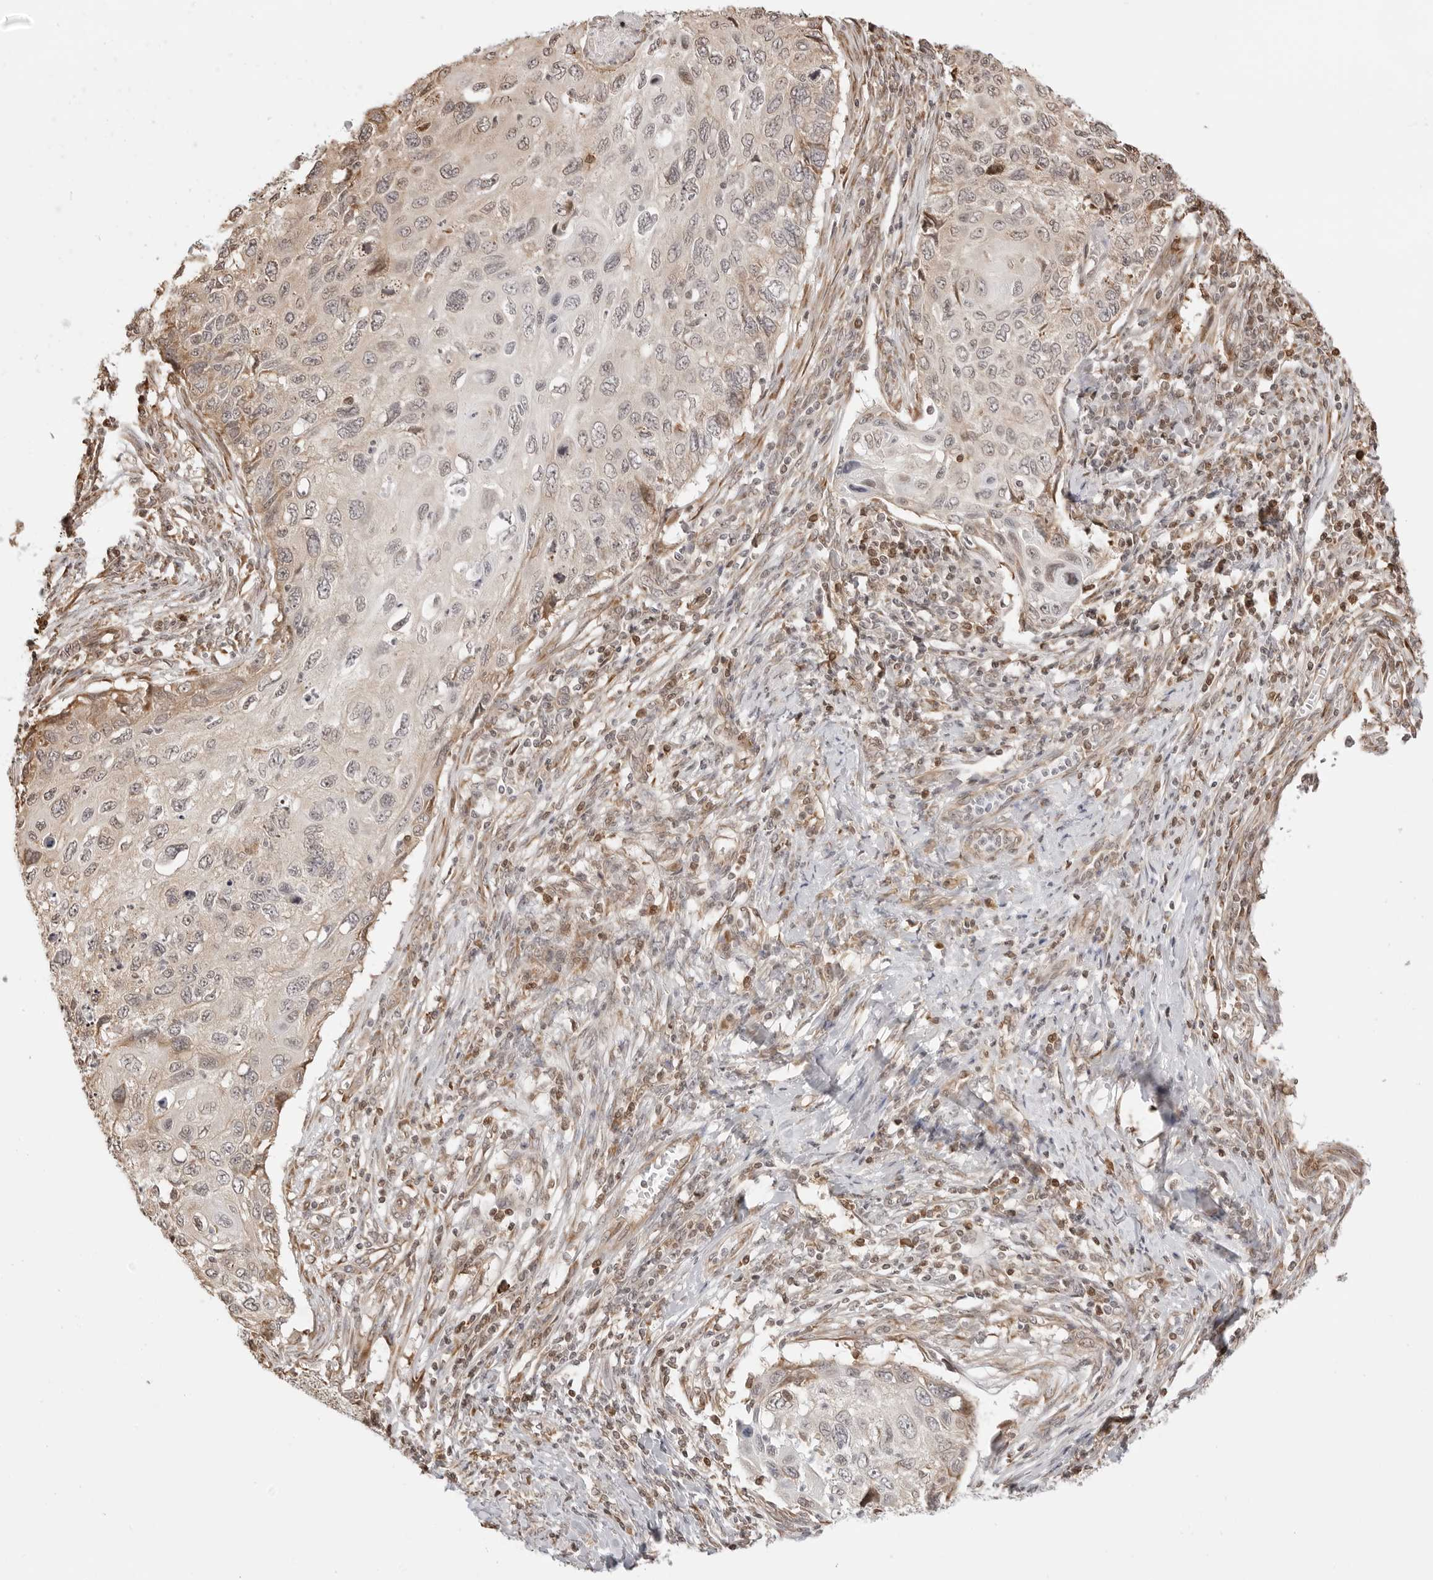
{"staining": {"intensity": "weak", "quantity": "<25%", "location": "cytoplasmic/membranous,nuclear"}, "tissue": "cervical cancer", "cell_type": "Tumor cells", "image_type": "cancer", "snomed": [{"axis": "morphology", "description": "Squamous cell carcinoma, NOS"}, {"axis": "topography", "description": "Cervix"}], "caption": "This is an IHC histopathology image of cervical cancer. There is no positivity in tumor cells.", "gene": "FKBP14", "patient": {"sex": "female", "age": 70}}